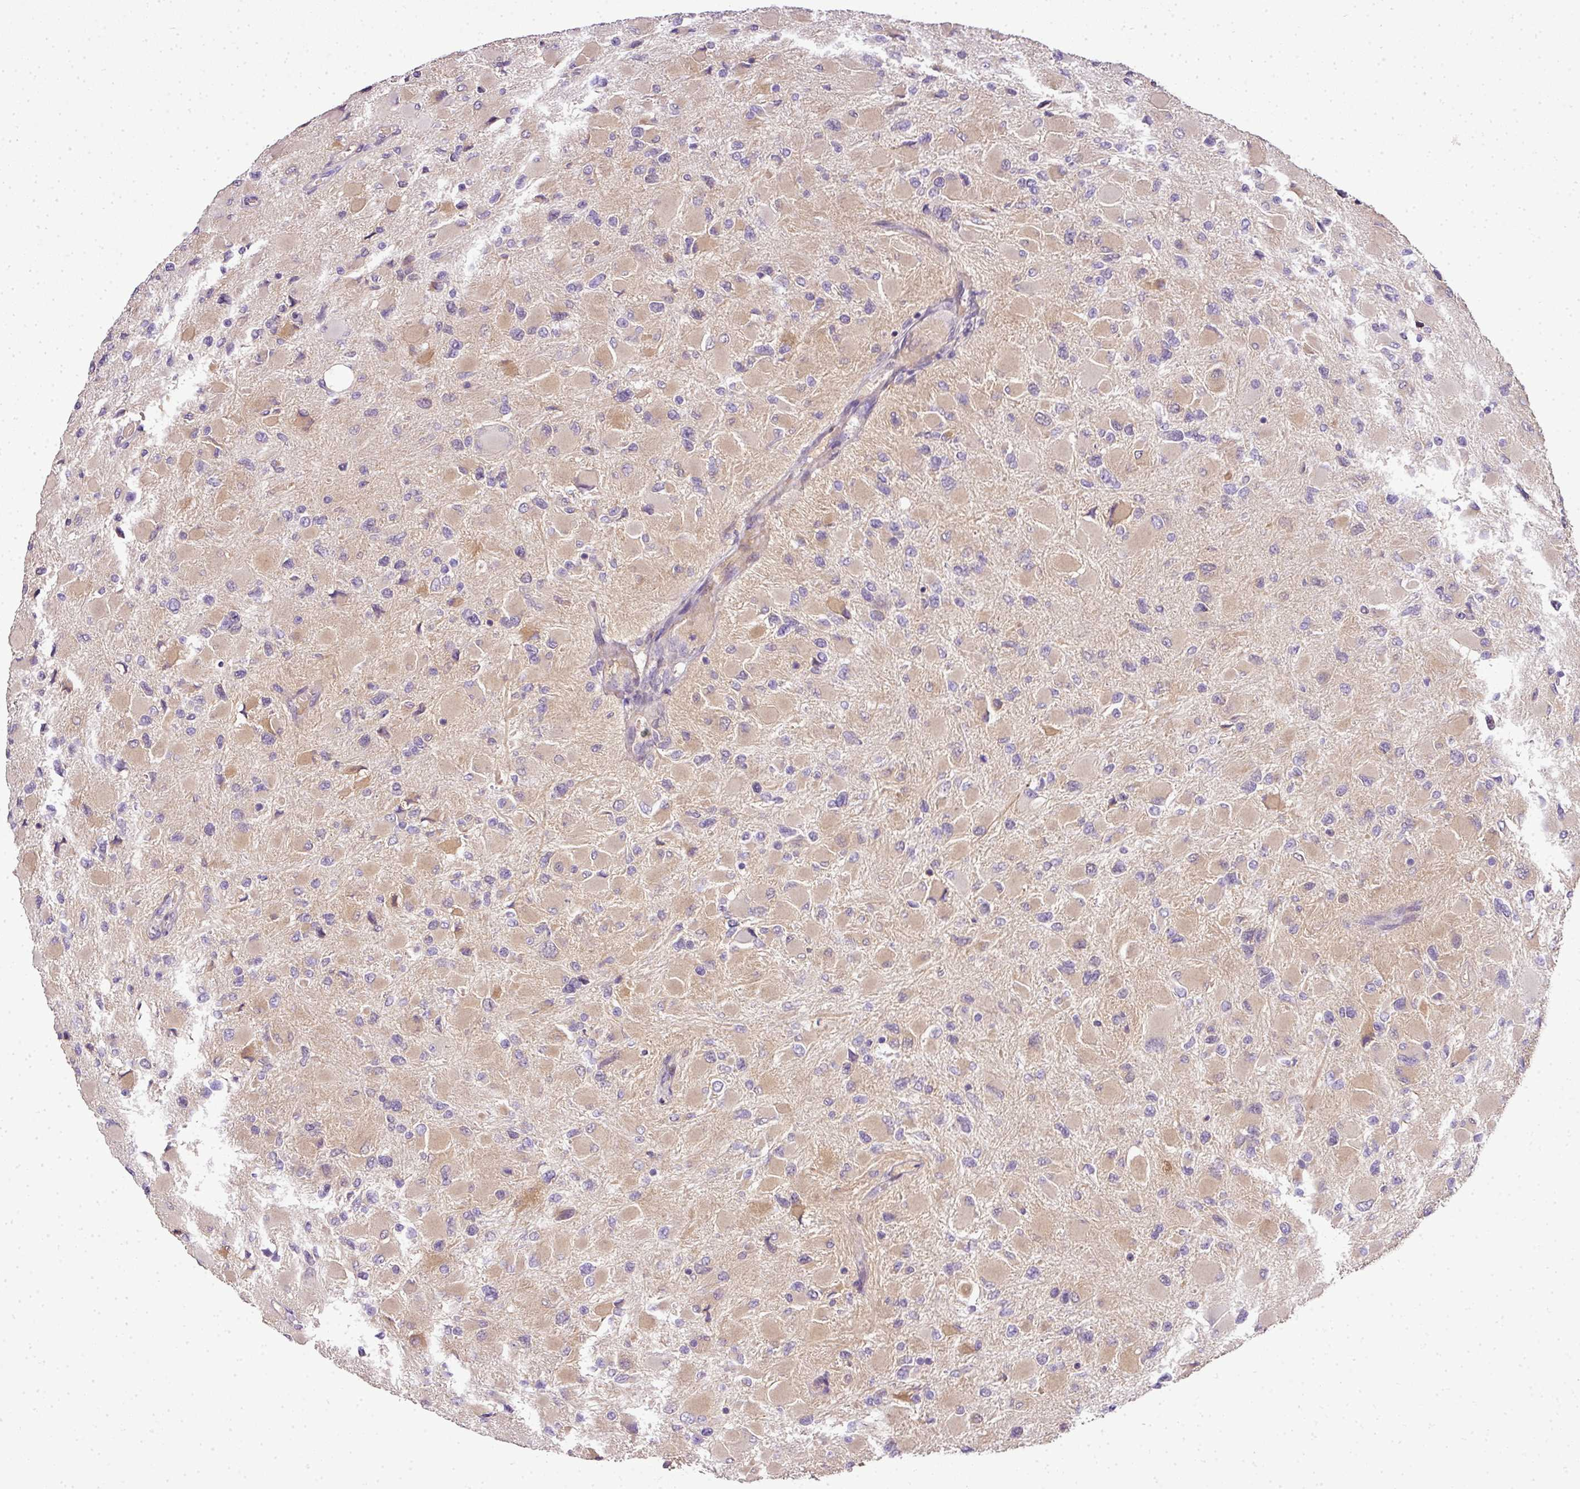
{"staining": {"intensity": "moderate", "quantity": "25%-75%", "location": "cytoplasmic/membranous"}, "tissue": "glioma", "cell_type": "Tumor cells", "image_type": "cancer", "snomed": [{"axis": "morphology", "description": "Glioma, malignant, High grade"}, {"axis": "topography", "description": "Cerebral cortex"}], "caption": "Immunohistochemistry (IHC) of glioma exhibits medium levels of moderate cytoplasmic/membranous staining in about 25%-75% of tumor cells. (DAB IHC with brightfield microscopy, high magnification).", "gene": "ADH5", "patient": {"sex": "female", "age": 36}}